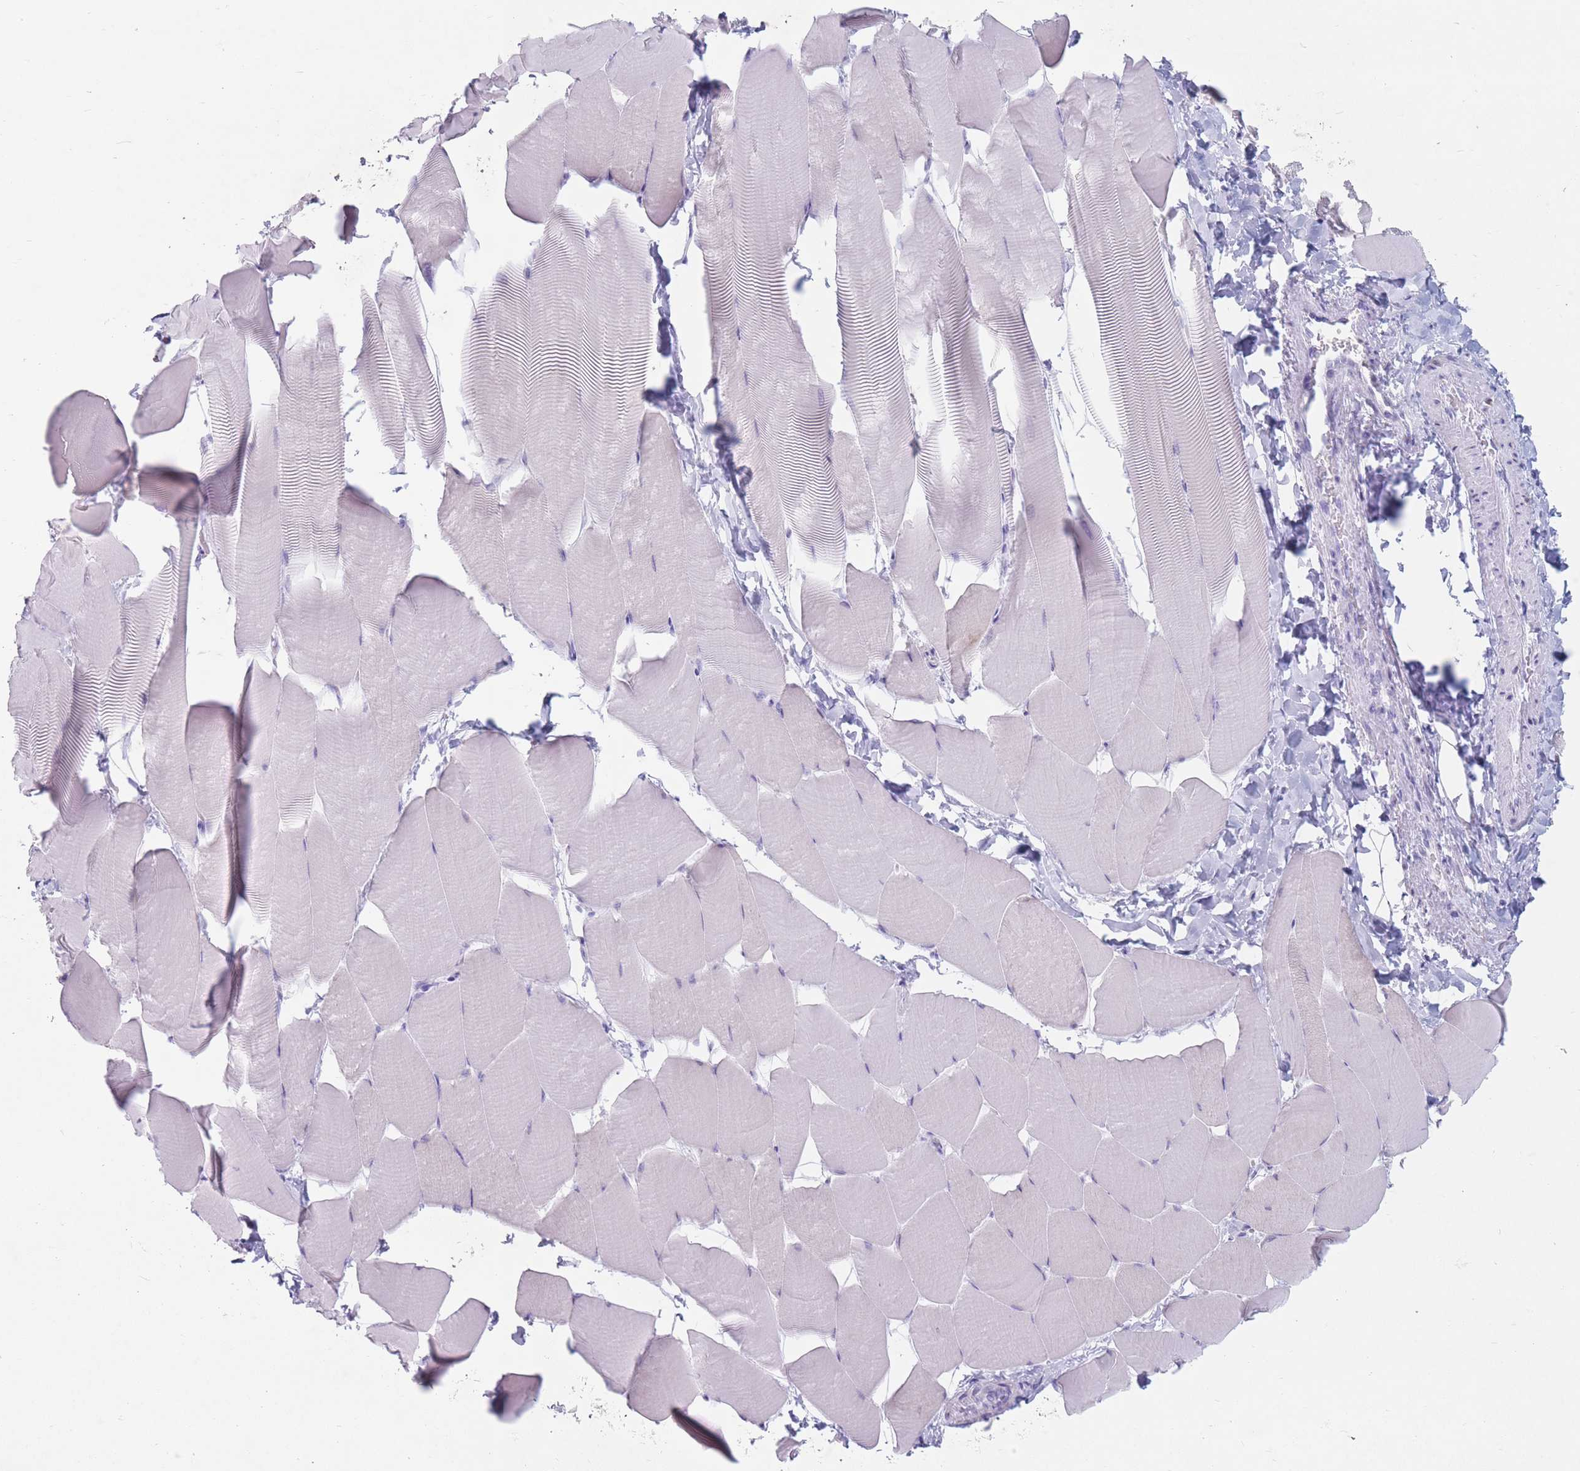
{"staining": {"intensity": "negative", "quantity": "none", "location": "none"}, "tissue": "skeletal muscle", "cell_type": "Myocytes", "image_type": "normal", "snomed": [{"axis": "morphology", "description": "Normal tissue, NOS"}, {"axis": "topography", "description": "Skeletal muscle"}], "caption": "Protein analysis of normal skeletal muscle shows no significant positivity in myocytes.", "gene": "ST3GAL5", "patient": {"sex": "male", "age": 25}}